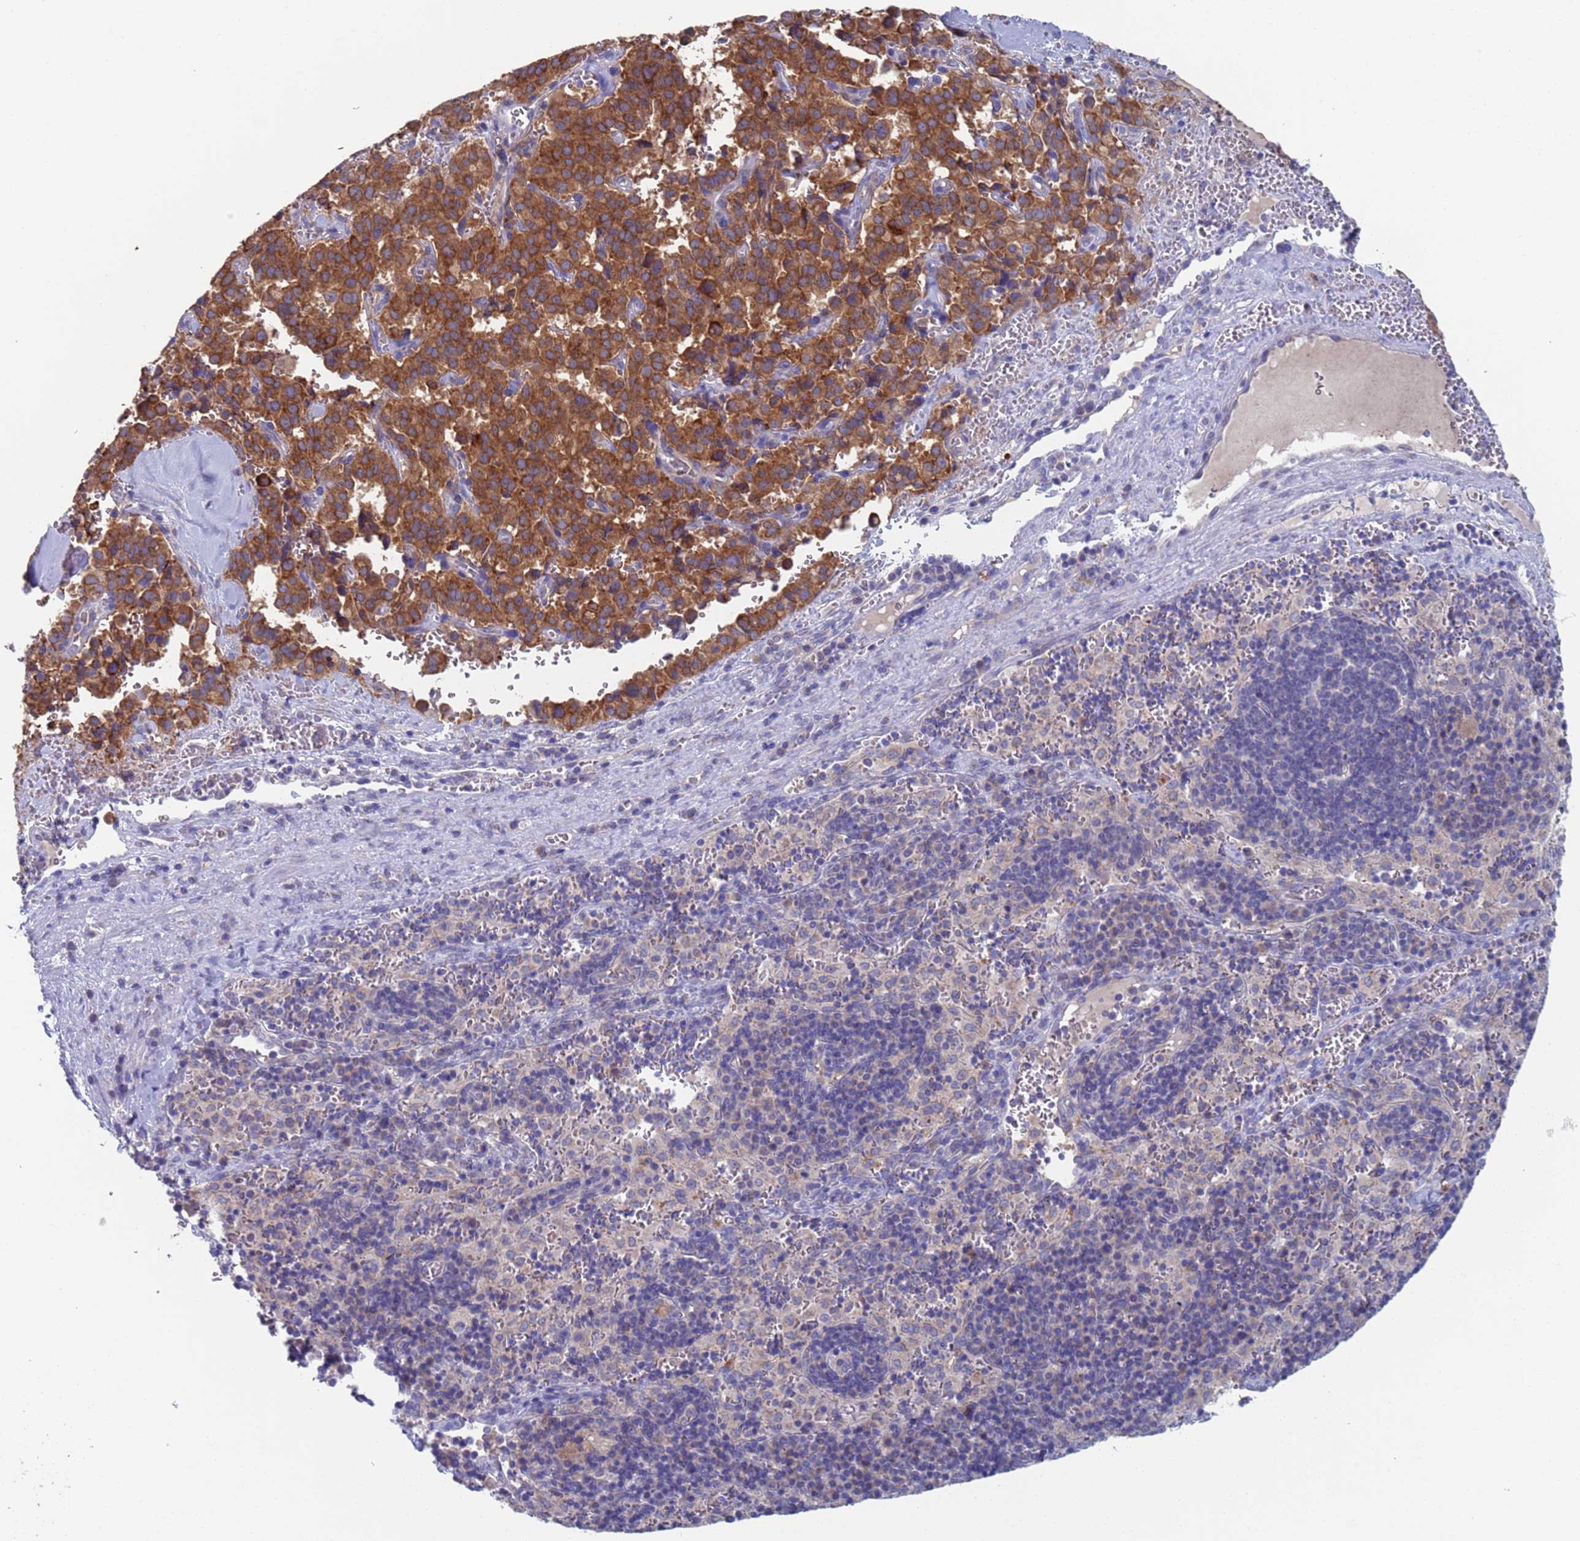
{"staining": {"intensity": "moderate", "quantity": ">75%", "location": "cytoplasmic/membranous"}, "tissue": "pancreatic cancer", "cell_type": "Tumor cells", "image_type": "cancer", "snomed": [{"axis": "morphology", "description": "Adenocarcinoma, NOS"}, {"axis": "topography", "description": "Pancreas"}], "caption": "Pancreatic adenocarcinoma stained for a protein (brown) reveals moderate cytoplasmic/membranous positive staining in approximately >75% of tumor cells.", "gene": "PET117", "patient": {"sex": "male", "age": 65}}